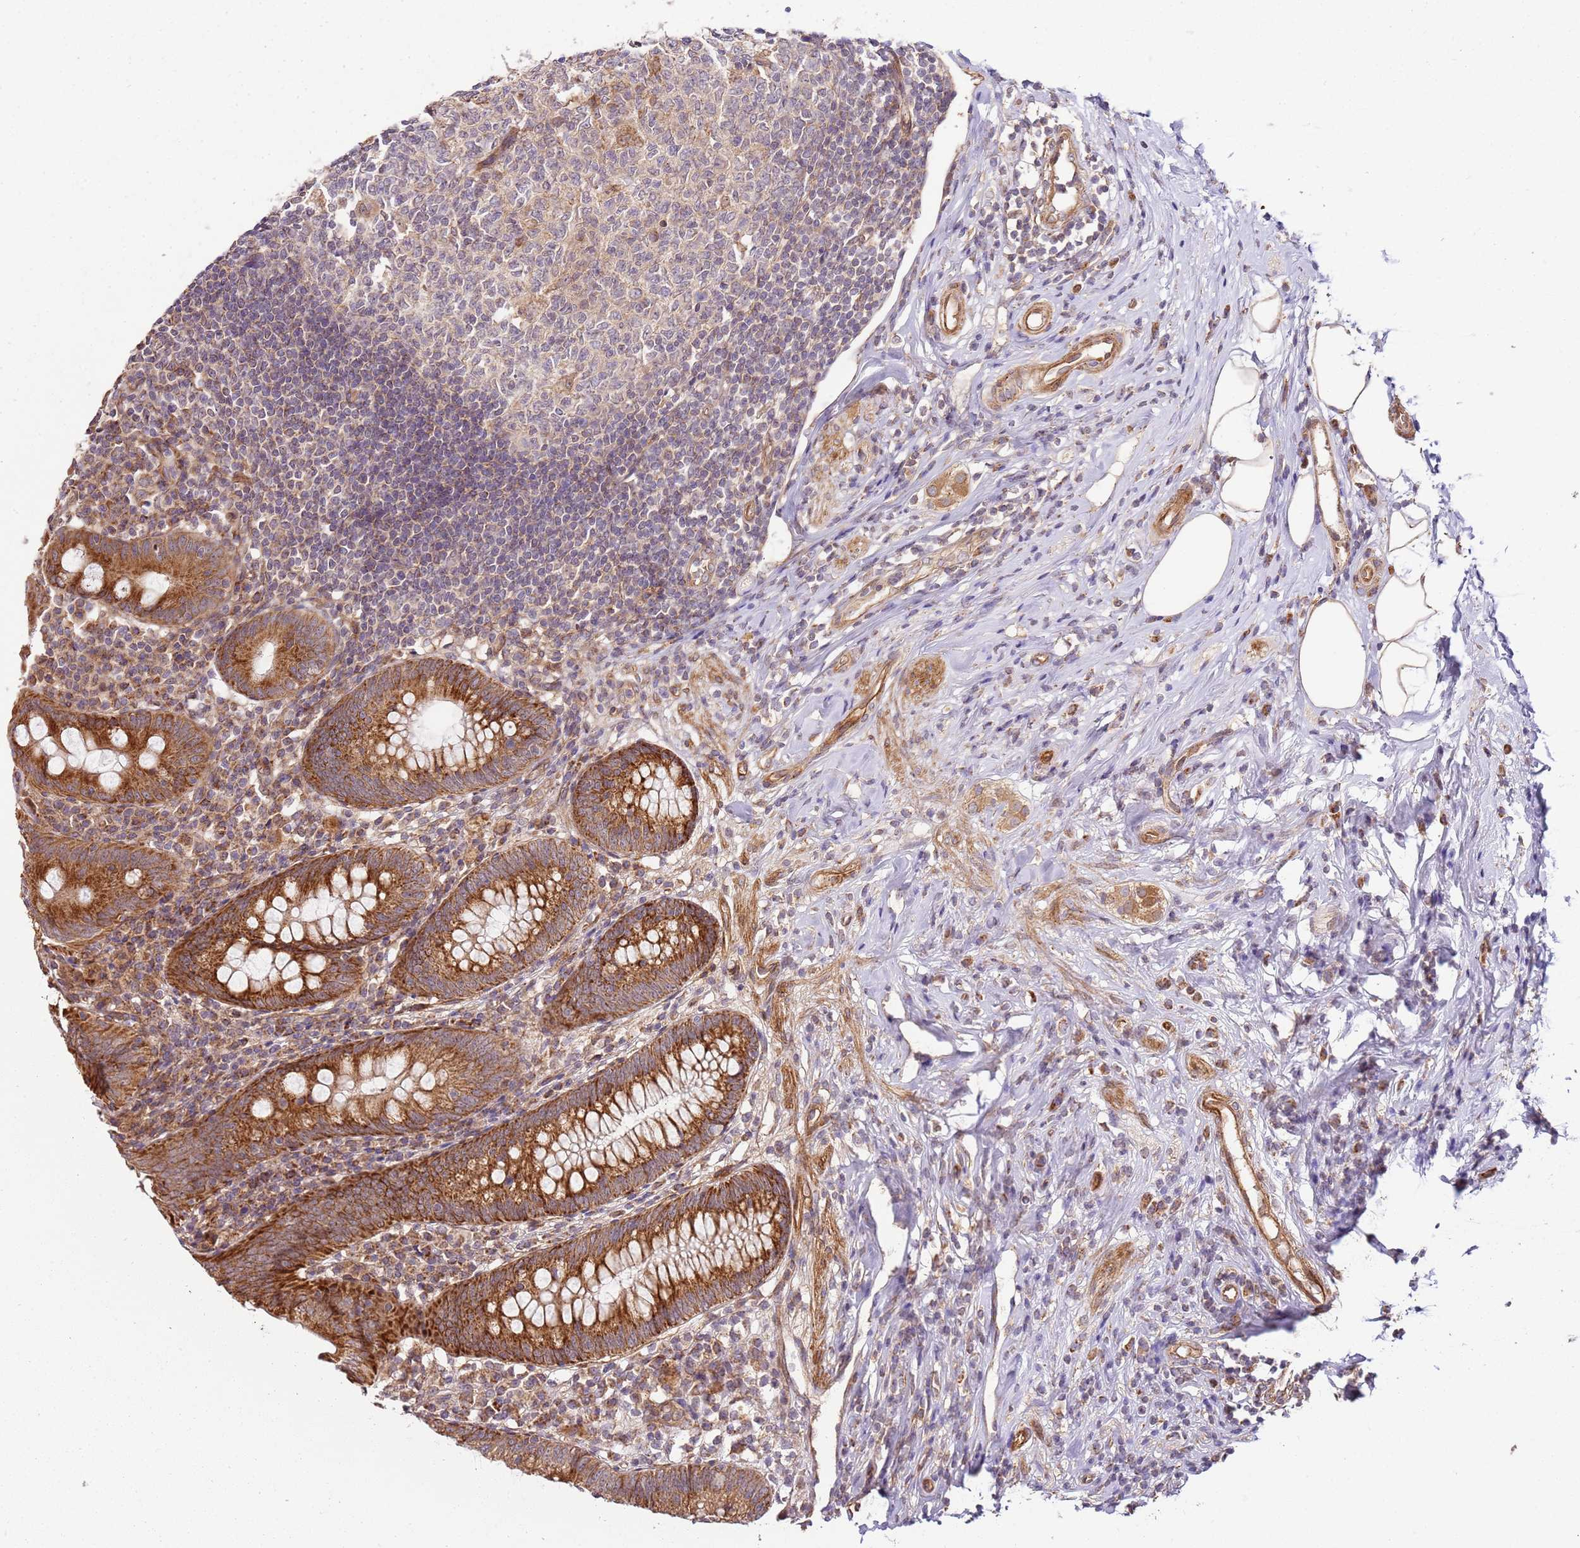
{"staining": {"intensity": "strong", "quantity": ">75%", "location": "cytoplasmic/membranous"}, "tissue": "appendix", "cell_type": "Glandular cells", "image_type": "normal", "snomed": [{"axis": "morphology", "description": "Normal tissue, NOS"}, {"axis": "topography", "description": "Appendix"}], "caption": "Protein expression analysis of unremarkable appendix reveals strong cytoplasmic/membranous expression in approximately >75% of glandular cells.", "gene": "TM2D2", "patient": {"sex": "female", "age": 54}}